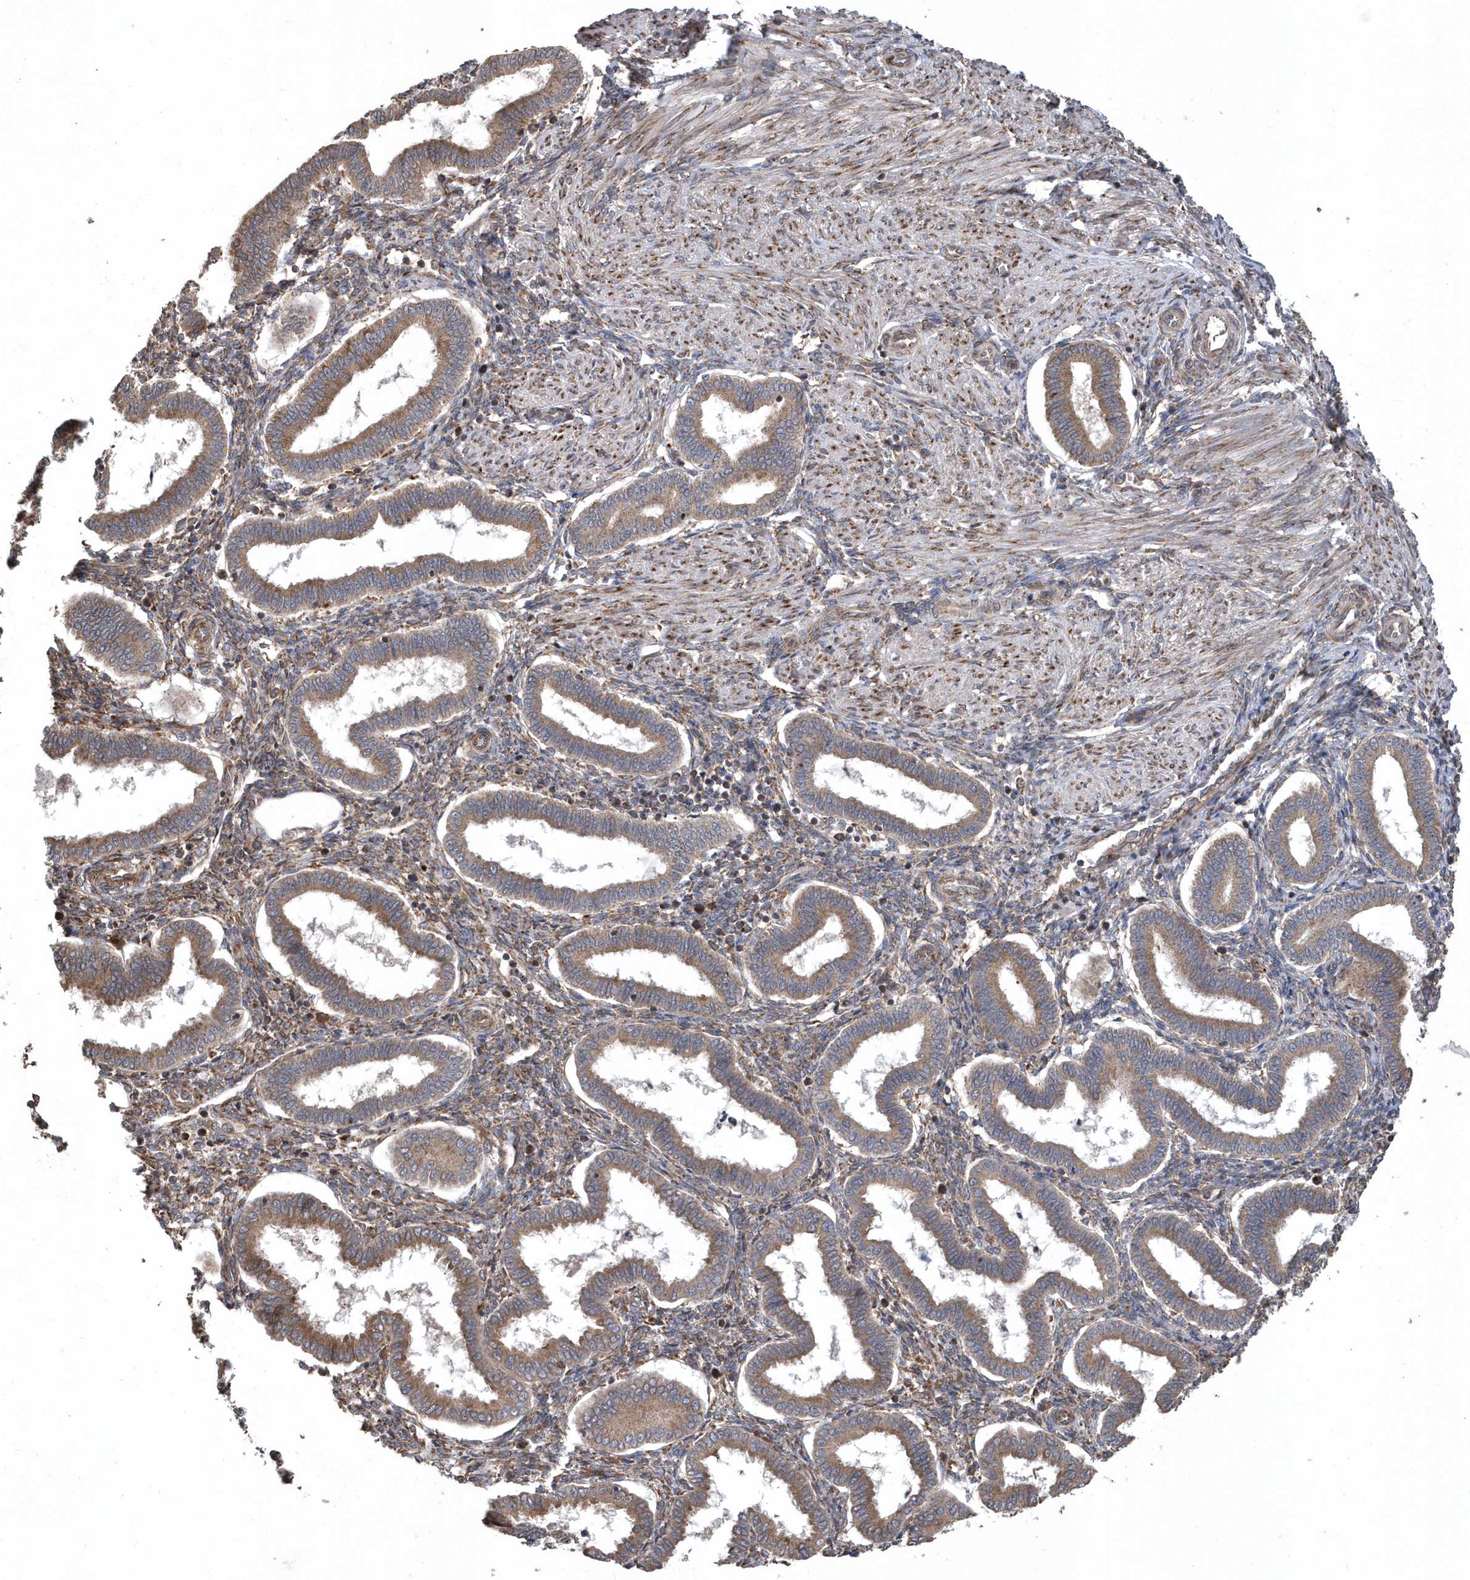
{"staining": {"intensity": "moderate", "quantity": ">75%", "location": "cytoplasmic/membranous"}, "tissue": "endometrium", "cell_type": "Cells in endometrial stroma", "image_type": "normal", "snomed": [{"axis": "morphology", "description": "Normal tissue, NOS"}, {"axis": "topography", "description": "Endometrium"}], "caption": "Endometrium was stained to show a protein in brown. There is medium levels of moderate cytoplasmic/membranous positivity in approximately >75% of cells in endometrial stroma. (Brightfield microscopy of DAB IHC at high magnification).", "gene": "WASHC5", "patient": {"sex": "female", "age": 24}}